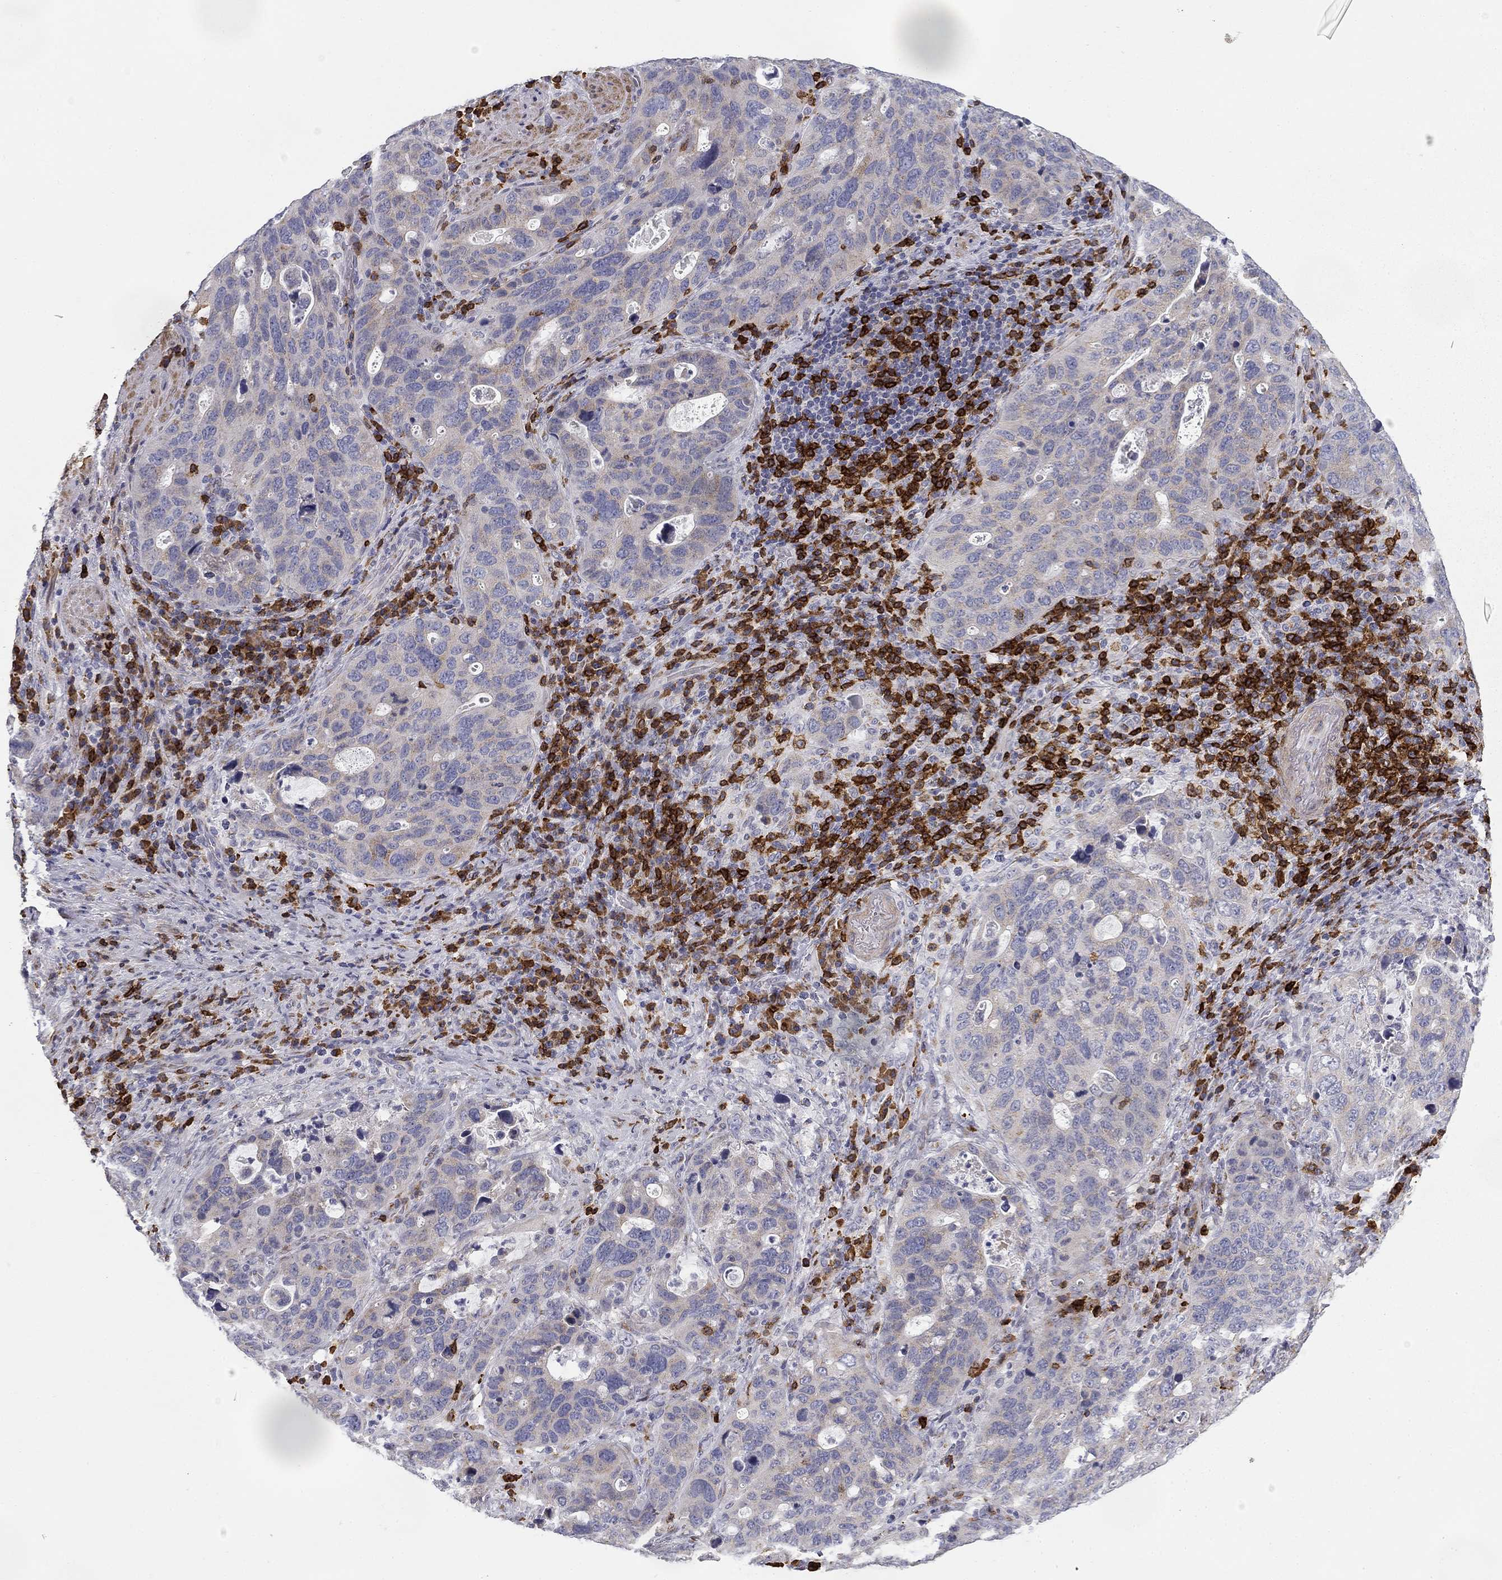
{"staining": {"intensity": "negative", "quantity": "none", "location": "none"}, "tissue": "stomach cancer", "cell_type": "Tumor cells", "image_type": "cancer", "snomed": [{"axis": "morphology", "description": "Adenocarcinoma, NOS"}, {"axis": "topography", "description": "Stomach"}], "caption": "Protein analysis of adenocarcinoma (stomach) demonstrates no significant expression in tumor cells.", "gene": "TRAT1", "patient": {"sex": "male", "age": 54}}